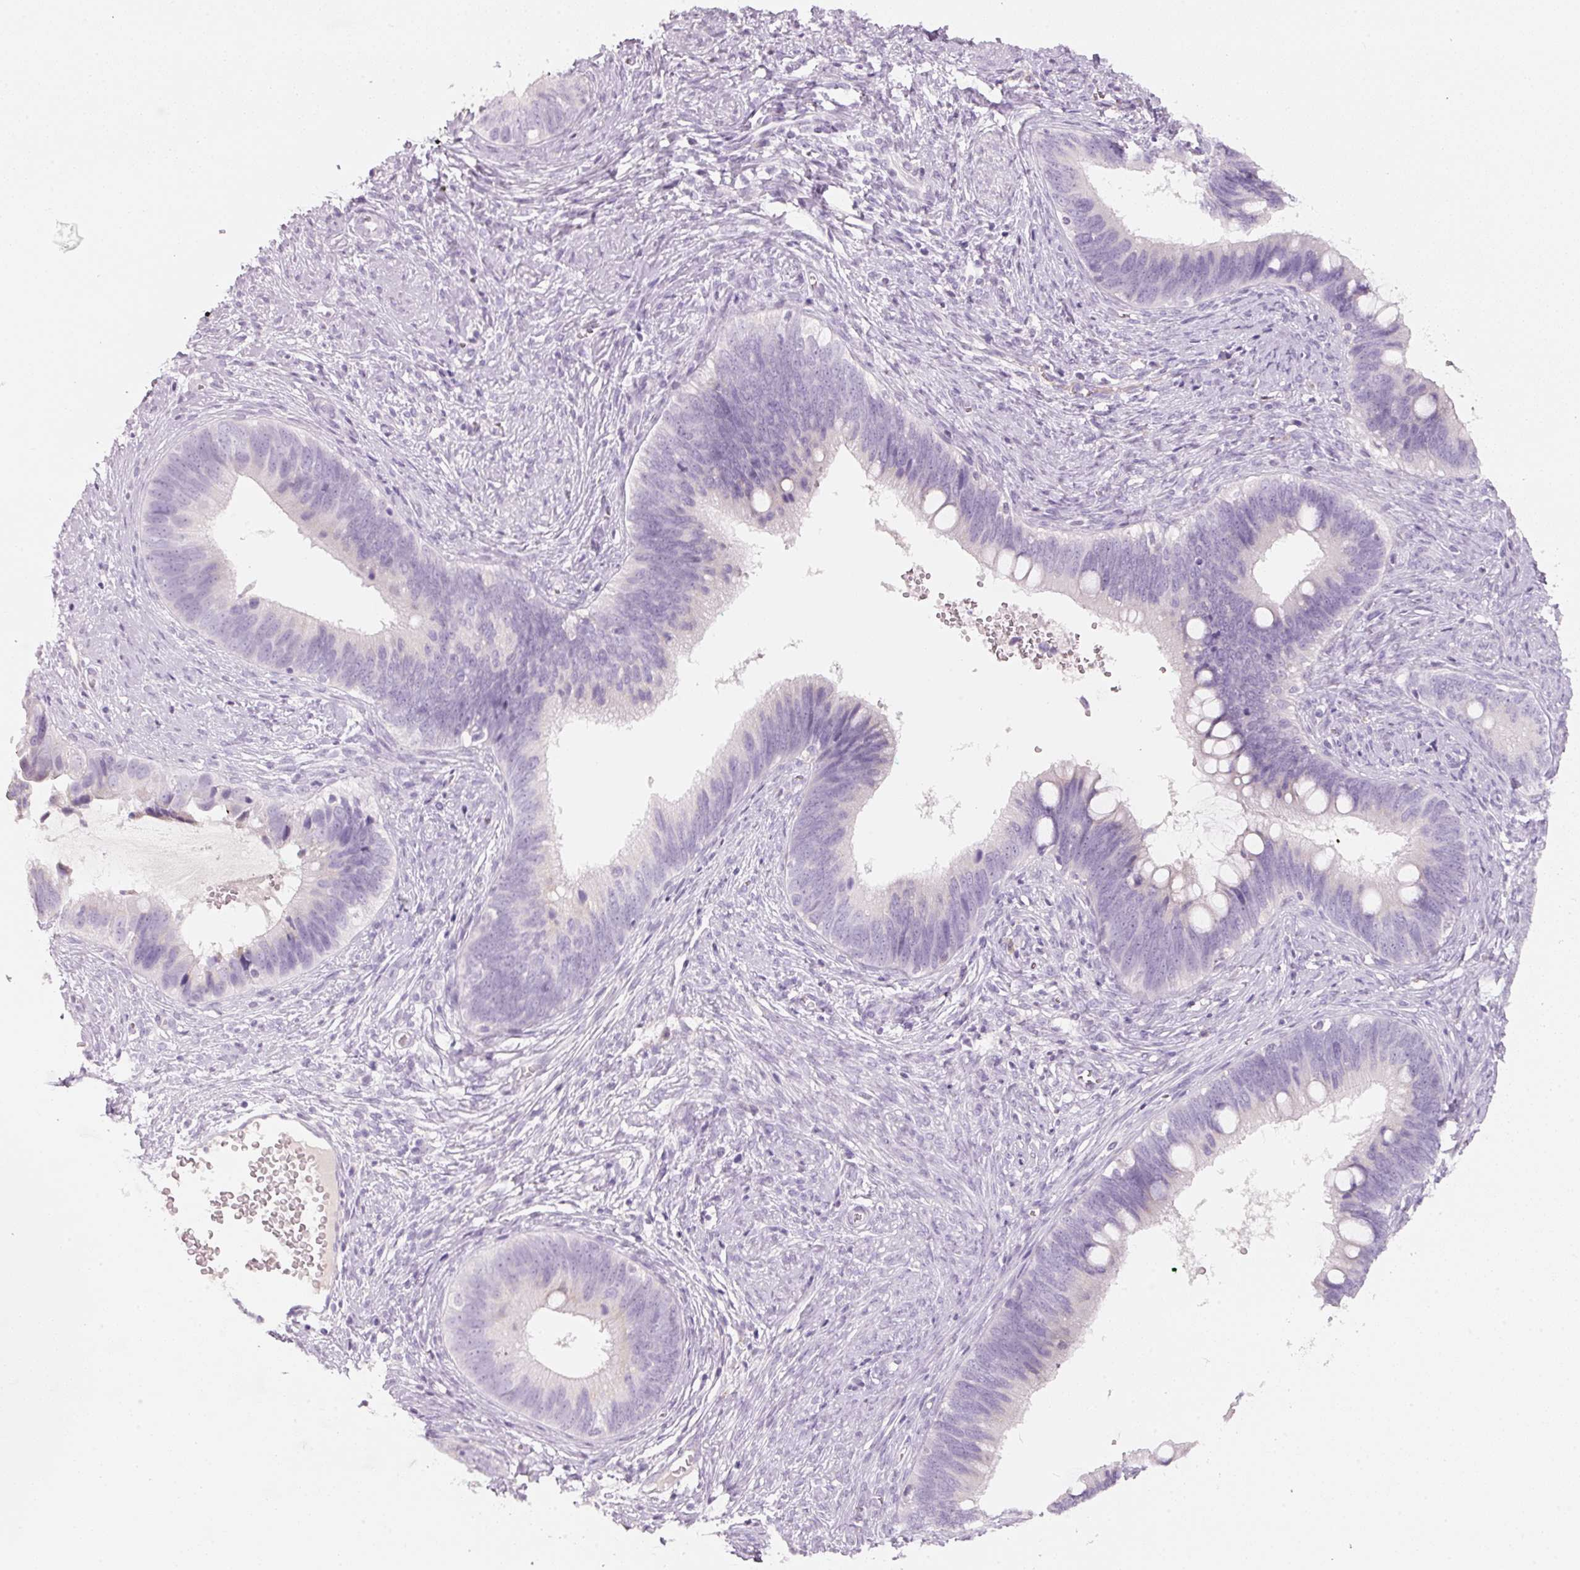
{"staining": {"intensity": "negative", "quantity": "none", "location": "none"}, "tissue": "cervical cancer", "cell_type": "Tumor cells", "image_type": "cancer", "snomed": [{"axis": "morphology", "description": "Adenocarcinoma, NOS"}, {"axis": "topography", "description": "Cervix"}], "caption": "A micrograph of cervical cancer stained for a protein displays no brown staining in tumor cells.", "gene": "ENSG00000206549", "patient": {"sex": "female", "age": 42}}